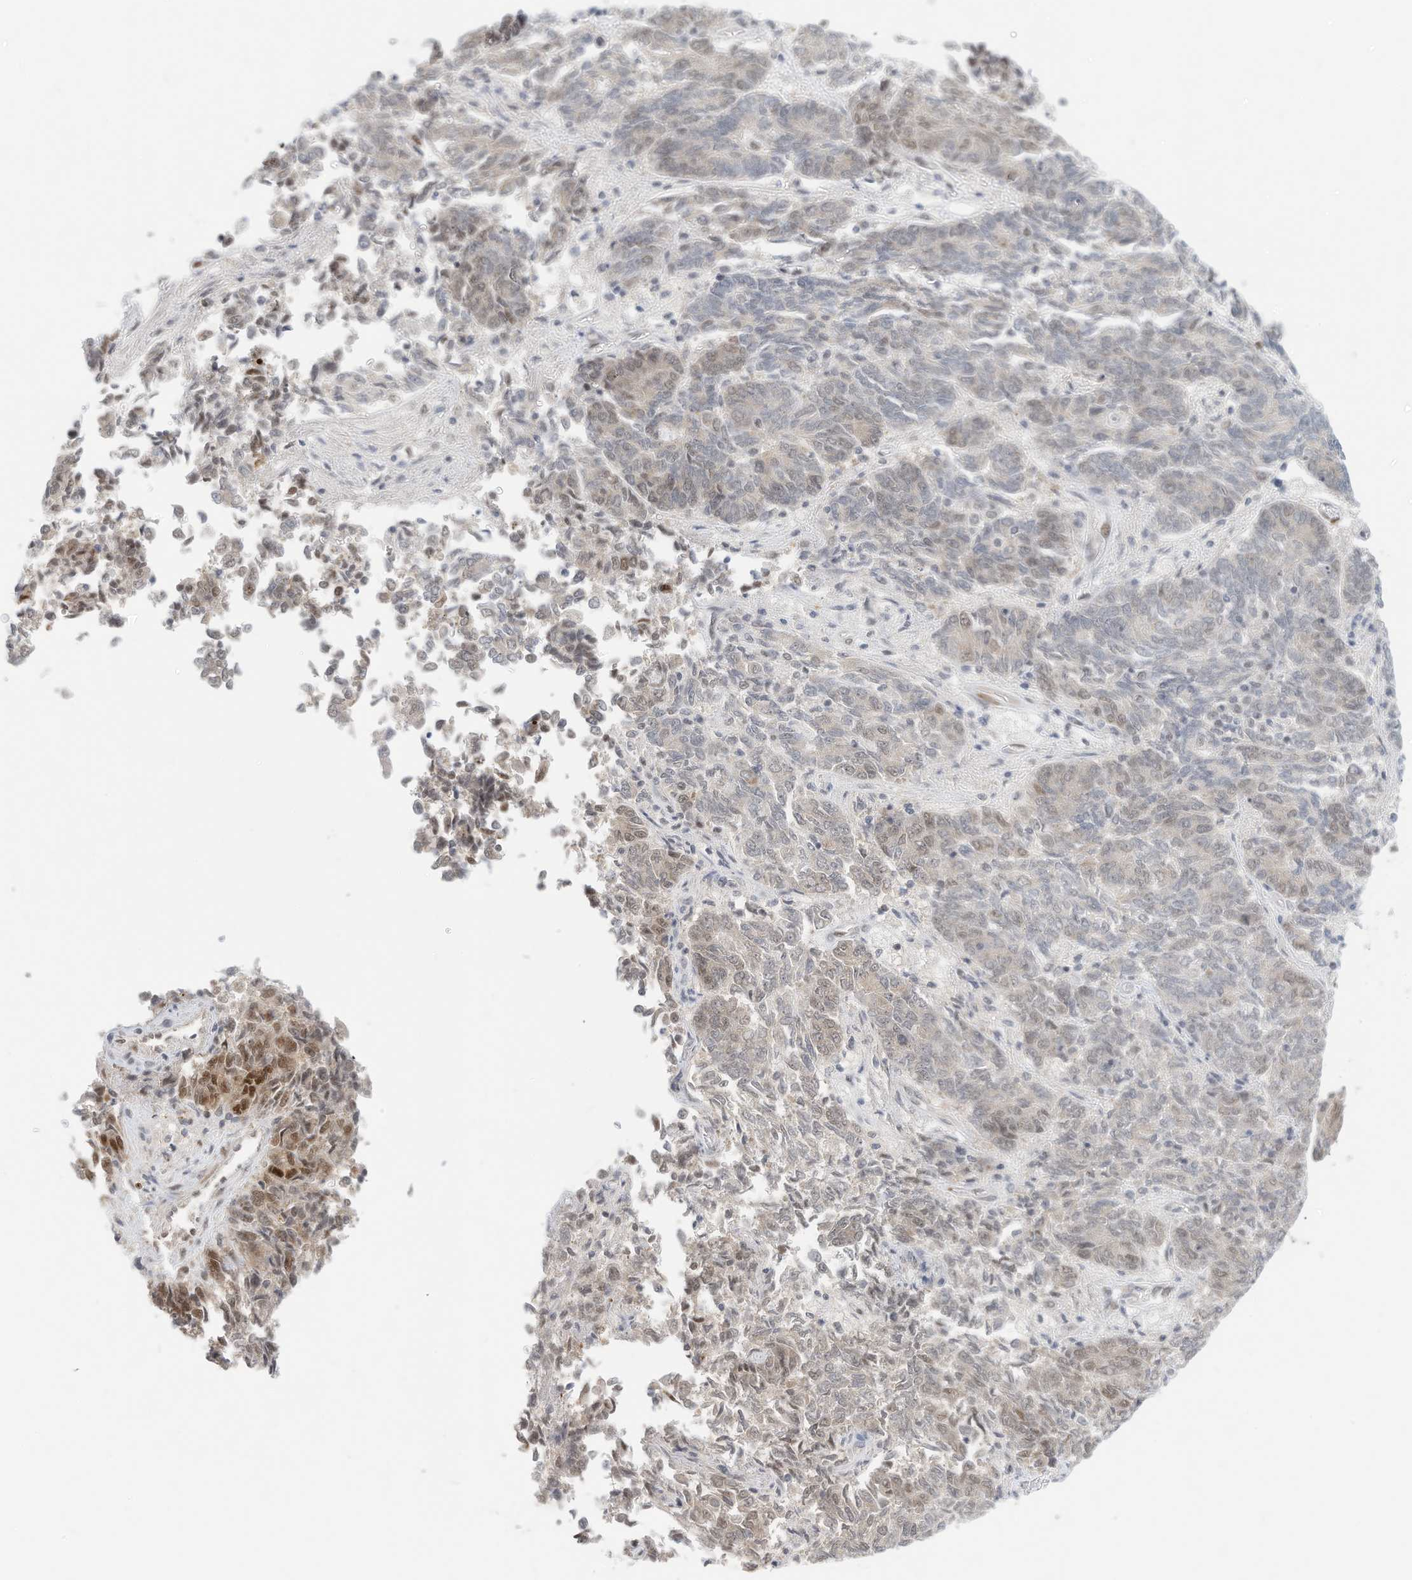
{"staining": {"intensity": "moderate", "quantity": "<25%", "location": "nuclear"}, "tissue": "endometrial cancer", "cell_type": "Tumor cells", "image_type": "cancer", "snomed": [{"axis": "morphology", "description": "Adenocarcinoma, NOS"}, {"axis": "topography", "description": "Endometrium"}], "caption": "A photomicrograph showing moderate nuclear positivity in approximately <25% of tumor cells in adenocarcinoma (endometrial), as visualized by brown immunohistochemical staining.", "gene": "OGT", "patient": {"sex": "female", "age": 80}}